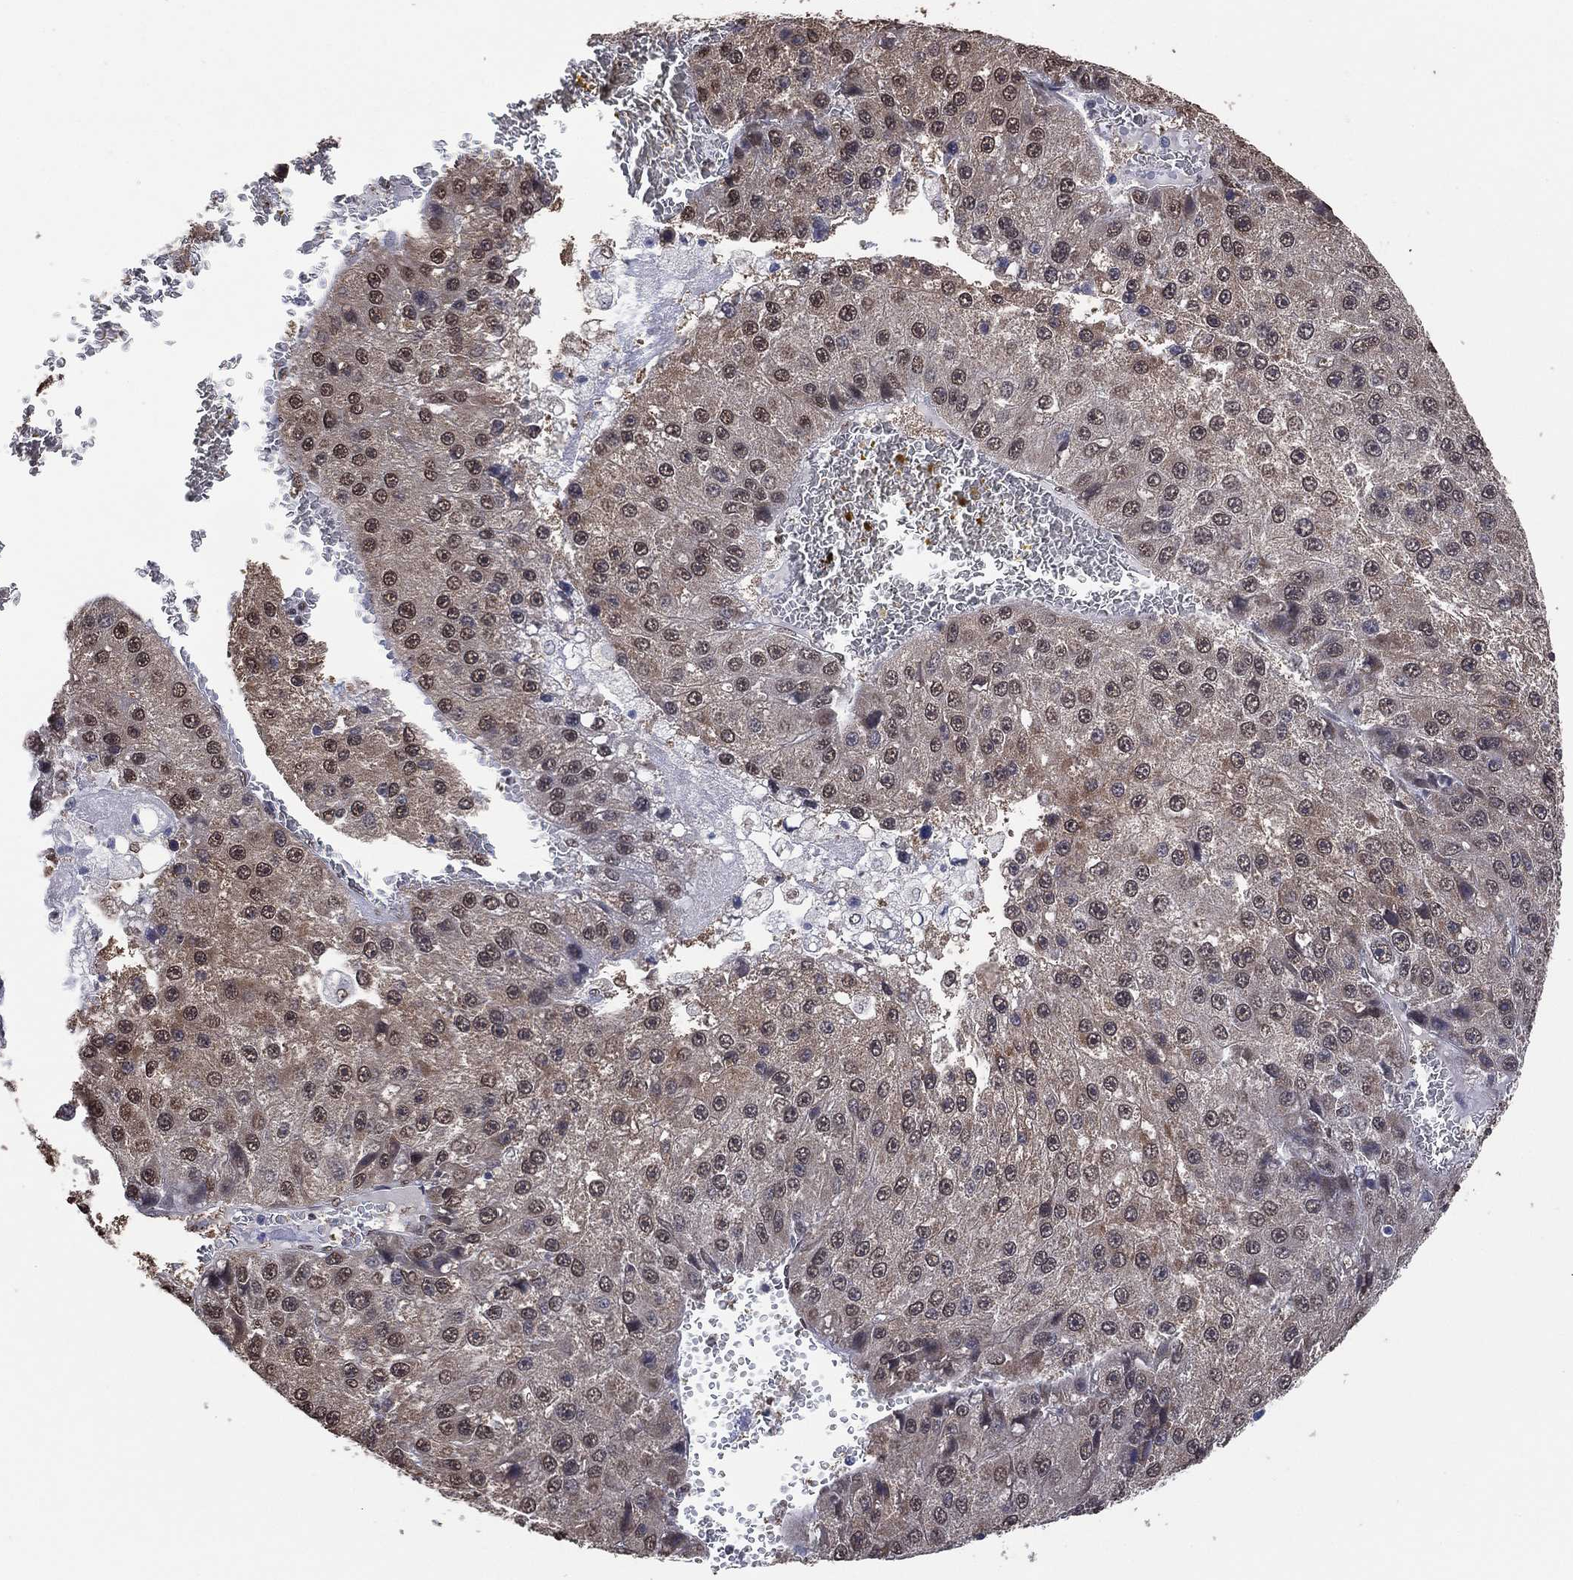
{"staining": {"intensity": "moderate", "quantity": "<25%", "location": "nuclear"}, "tissue": "liver cancer", "cell_type": "Tumor cells", "image_type": "cancer", "snomed": [{"axis": "morphology", "description": "Carcinoma, Hepatocellular, NOS"}, {"axis": "topography", "description": "Liver"}], "caption": "A low amount of moderate nuclear positivity is identified in about <25% of tumor cells in hepatocellular carcinoma (liver) tissue.", "gene": "ALDH7A1", "patient": {"sex": "female", "age": 73}}